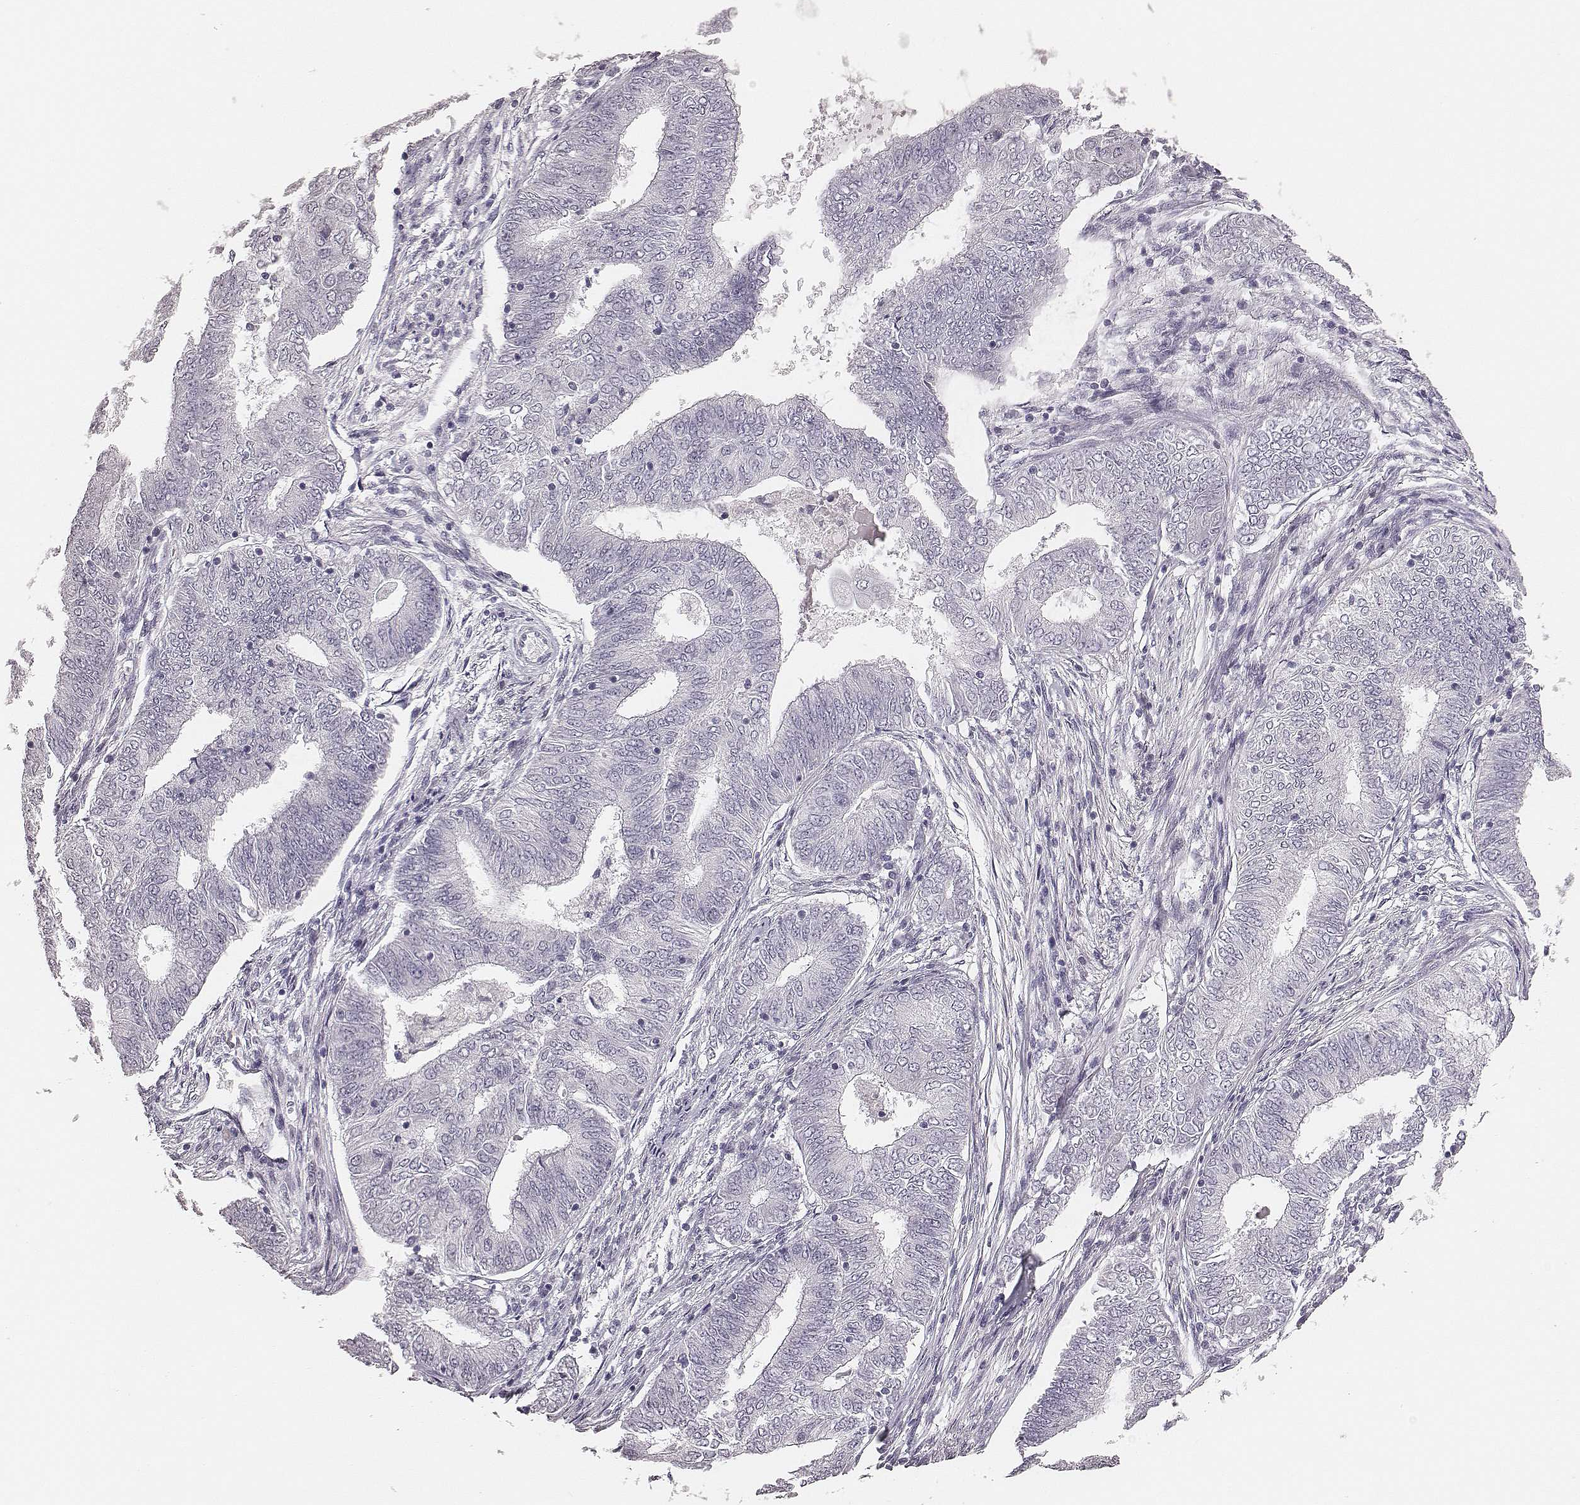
{"staining": {"intensity": "negative", "quantity": "none", "location": "none"}, "tissue": "endometrial cancer", "cell_type": "Tumor cells", "image_type": "cancer", "snomed": [{"axis": "morphology", "description": "Adenocarcinoma, NOS"}, {"axis": "topography", "description": "Endometrium"}], "caption": "DAB immunohistochemical staining of endometrial cancer (adenocarcinoma) shows no significant staining in tumor cells.", "gene": "CSHL1", "patient": {"sex": "female", "age": 62}}